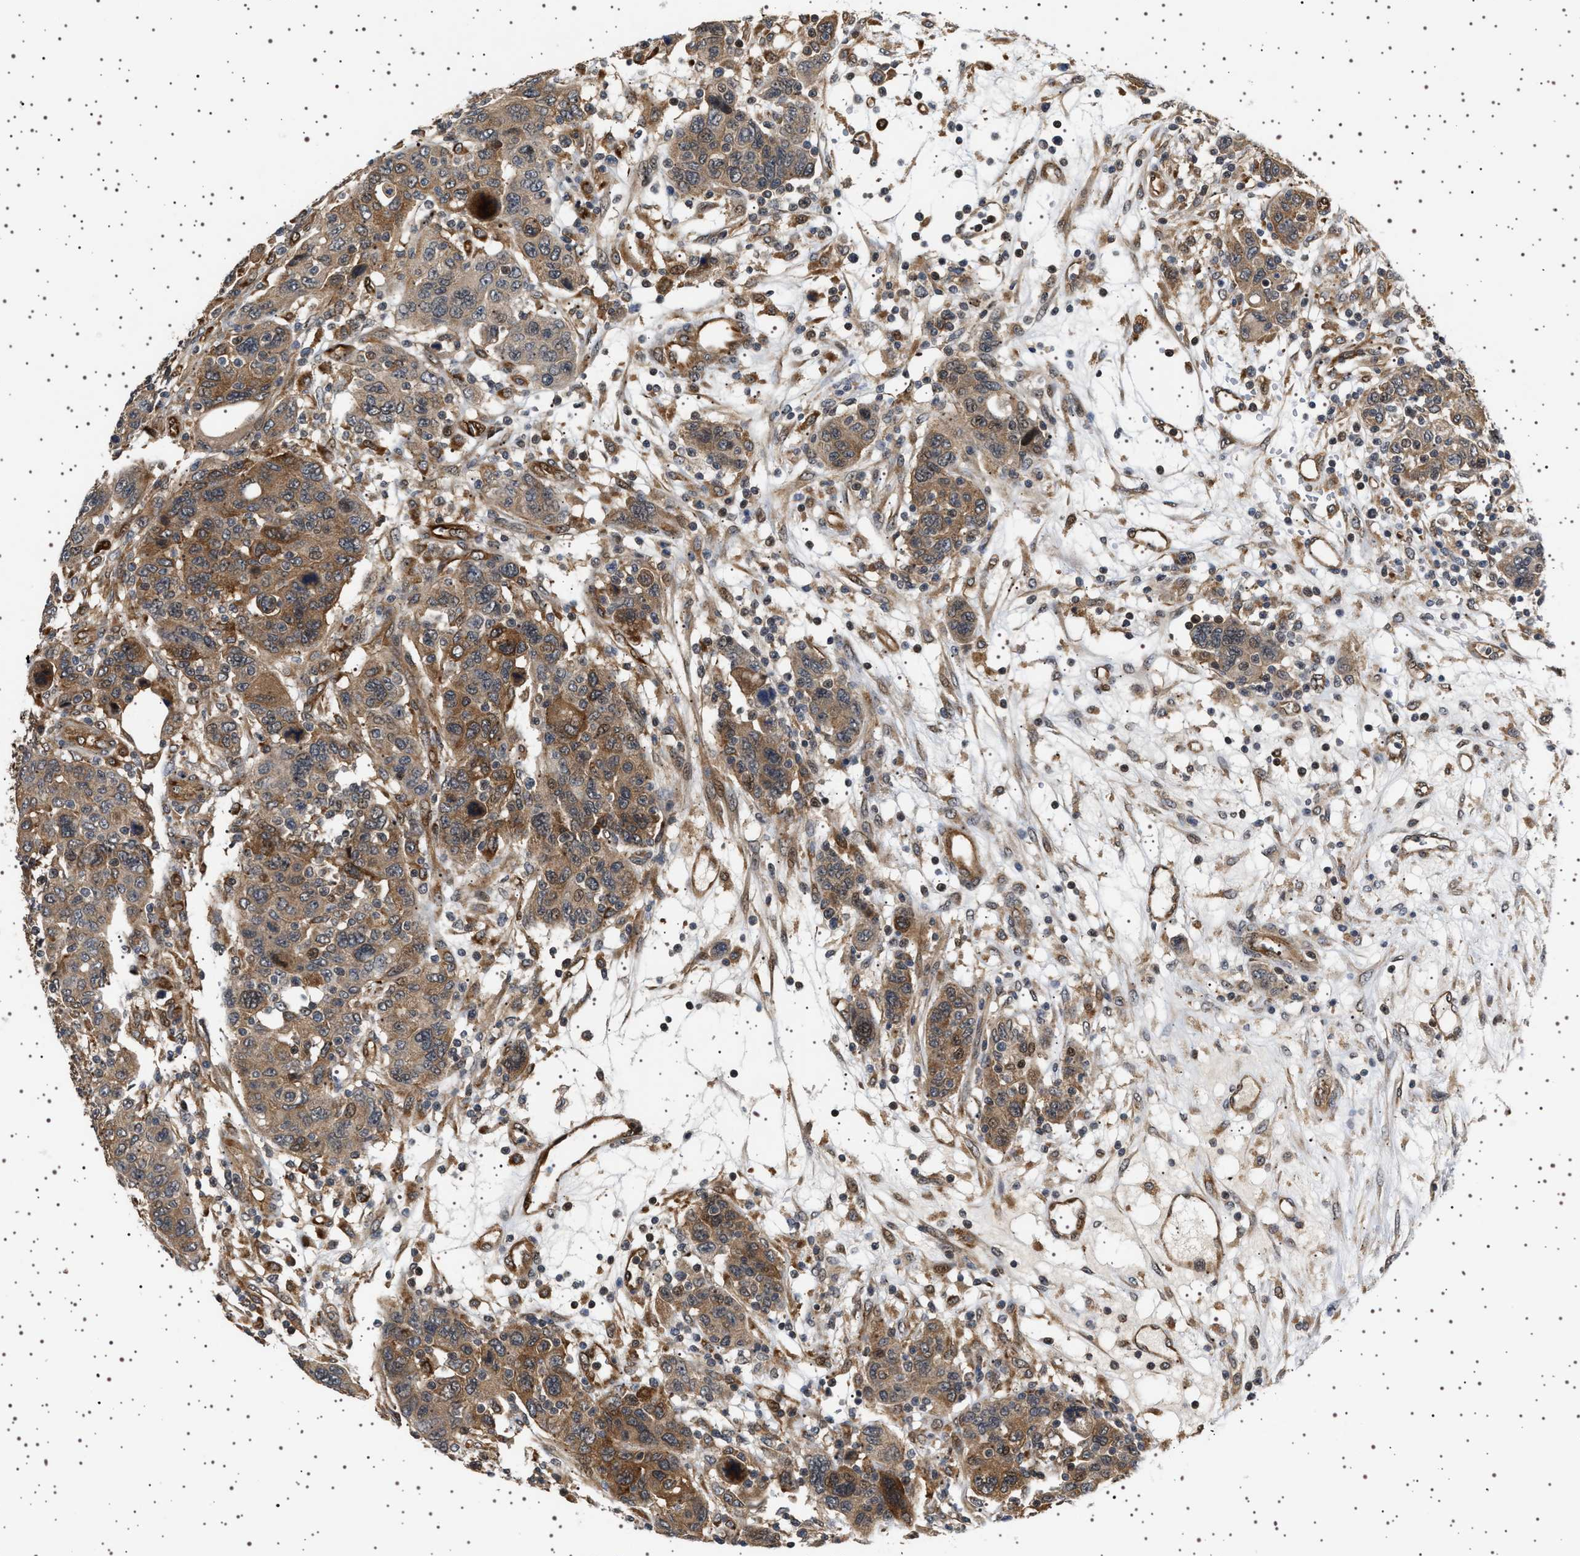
{"staining": {"intensity": "moderate", "quantity": ">75%", "location": "cytoplasmic/membranous"}, "tissue": "breast cancer", "cell_type": "Tumor cells", "image_type": "cancer", "snomed": [{"axis": "morphology", "description": "Duct carcinoma"}, {"axis": "topography", "description": "Breast"}], "caption": "Human breast cancer stained with a protein marker reveals moderate staining in tumor cells.", "gene": "BAG3", "patient": {"sex": "female", "age": 37}}